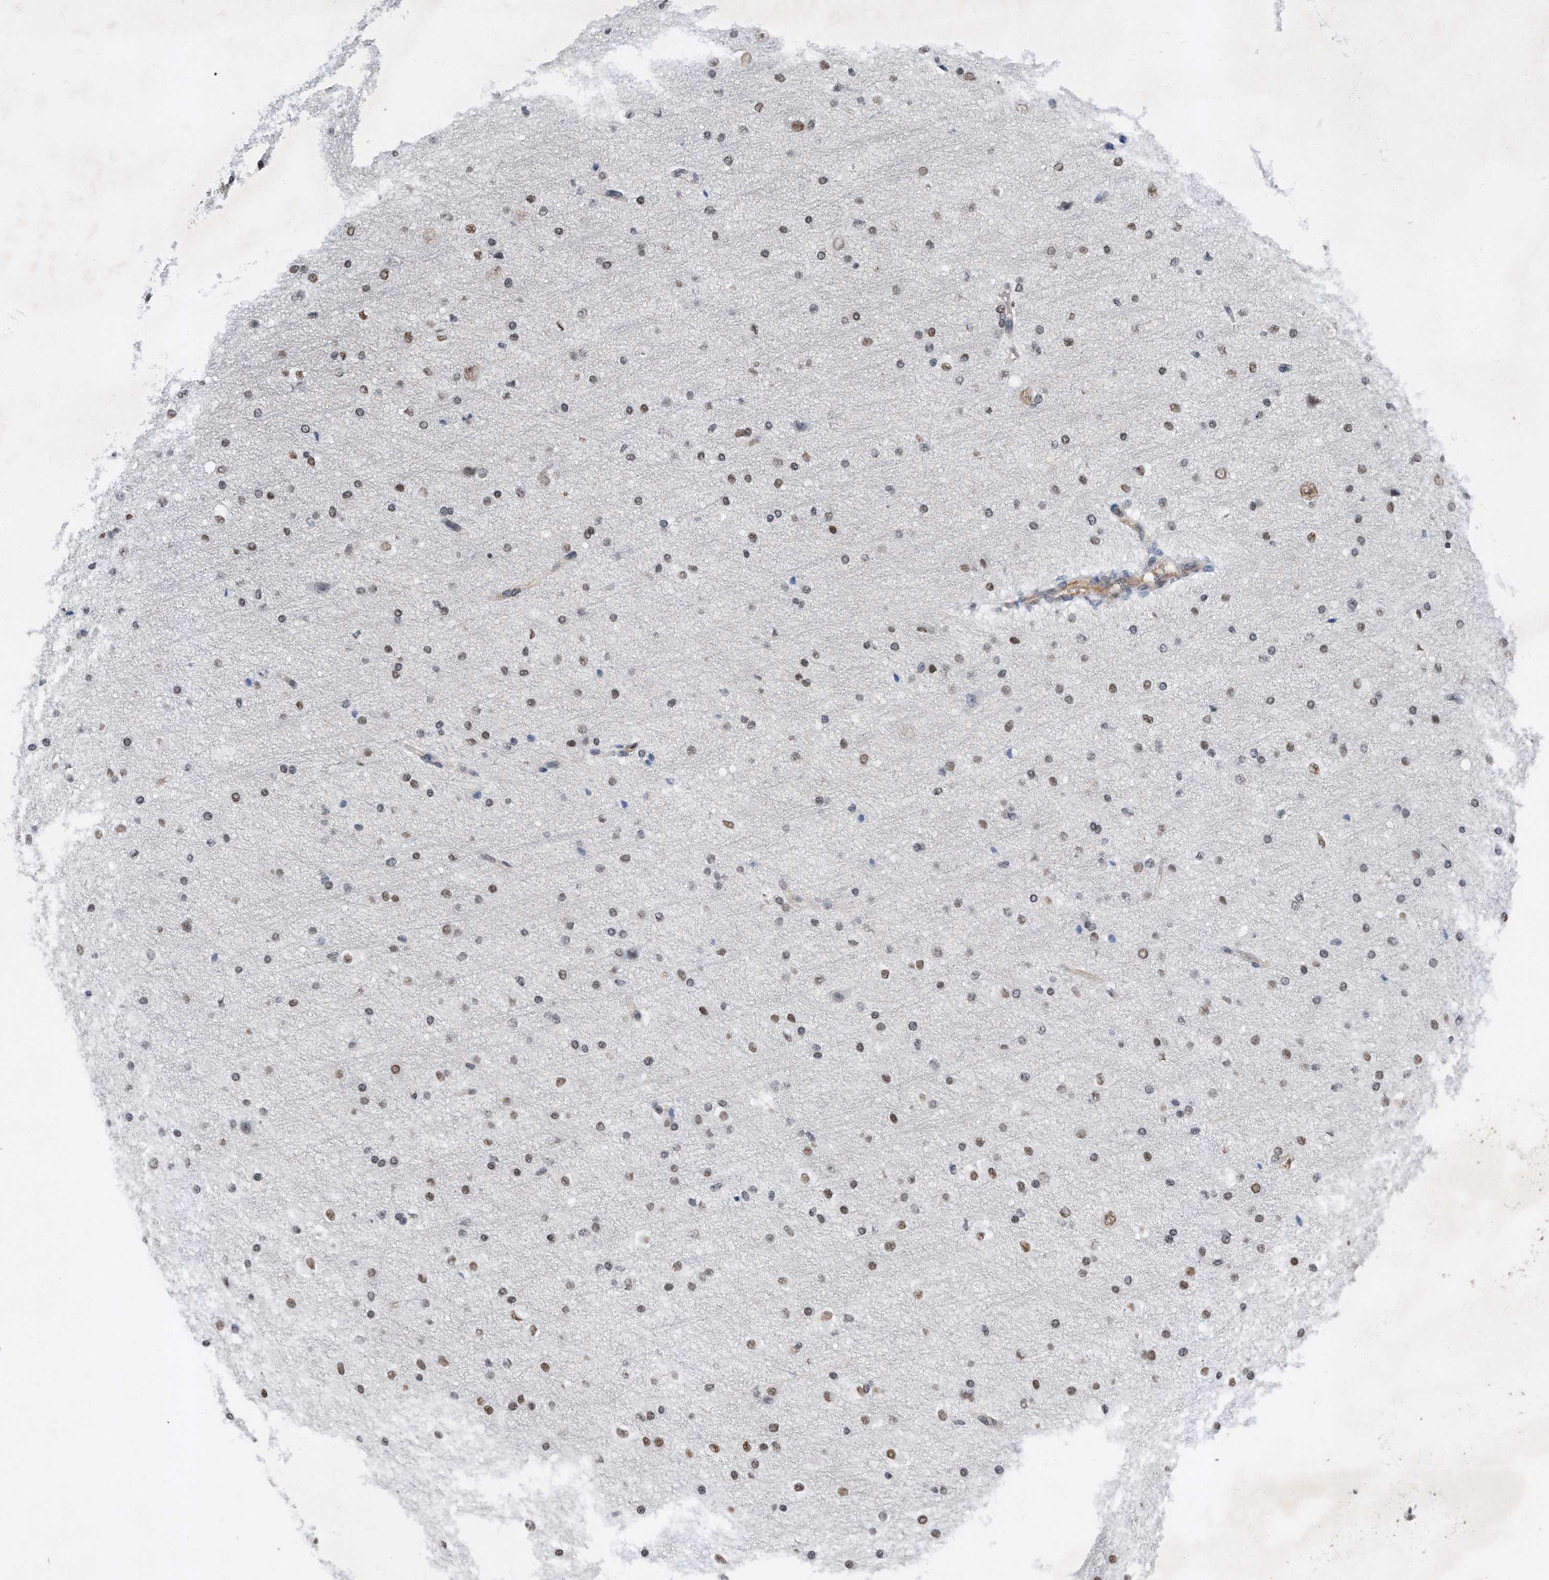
{"staining": {"intensity": "weak", "quantity": ">75%", "location": "cytoplasmic/membranous"}, "tissue": "cerebral cortex", "cell_type": "Endothelial cells", "image_type": "normal", "snomed": [{"axis": "morphology", "description": "Normal tissue, NOS"}, {"axis": "morphology", "description": "Developmental malformation"}, {"axis": "topography", "description": "Cerebral cortex"}], "caption": "Immunohistochemistry of benign cerebral cortex exhibits low levels of weak cytoplasmic/membranous expression in approximately >75% of endothelial cells. Immunohistochemistry (ihc) stains the protein in brown and the nuclei are stained blue.", "gene": "TP53INP1", "patient": {"sex": "female", "age": 30}}